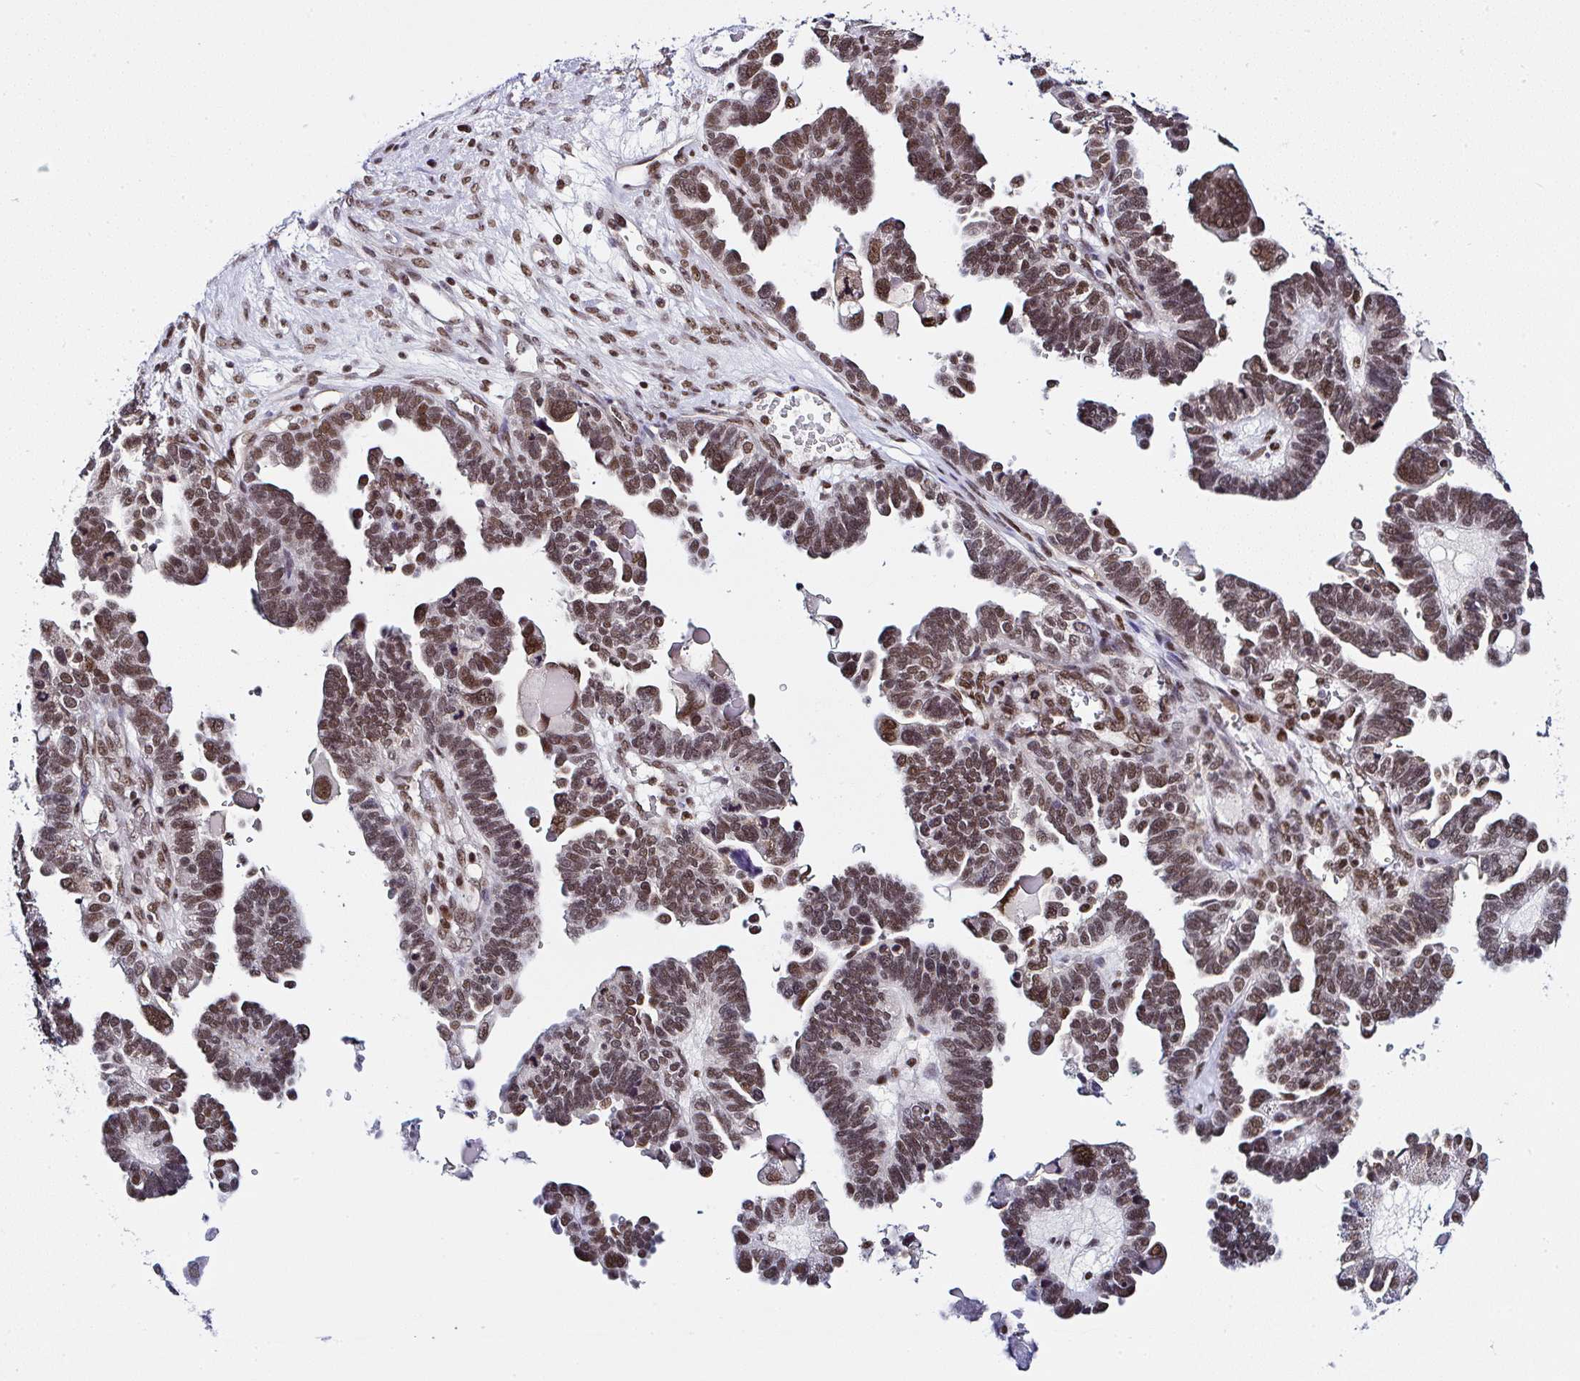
{"staining": {"intensity": "strong", "quantity": ">75%", "location": "nuclear"}, "tissue": "ovarian cancer", "cell_type": "Tumor cells", "image_type": "cancer", "snomed": [{"axis": "morphology", "description": "Cystadenocarcinoma, serous, NOS"}, {"axis": "topography", "description": "Ovary"}], "caption": "Protein expression analysis of human ovarian cancer reveals strong nuclear expression in approximately >75% of tumor cells.", "gene": "DR1", "patient": {"sex": "female", "age": 51}}